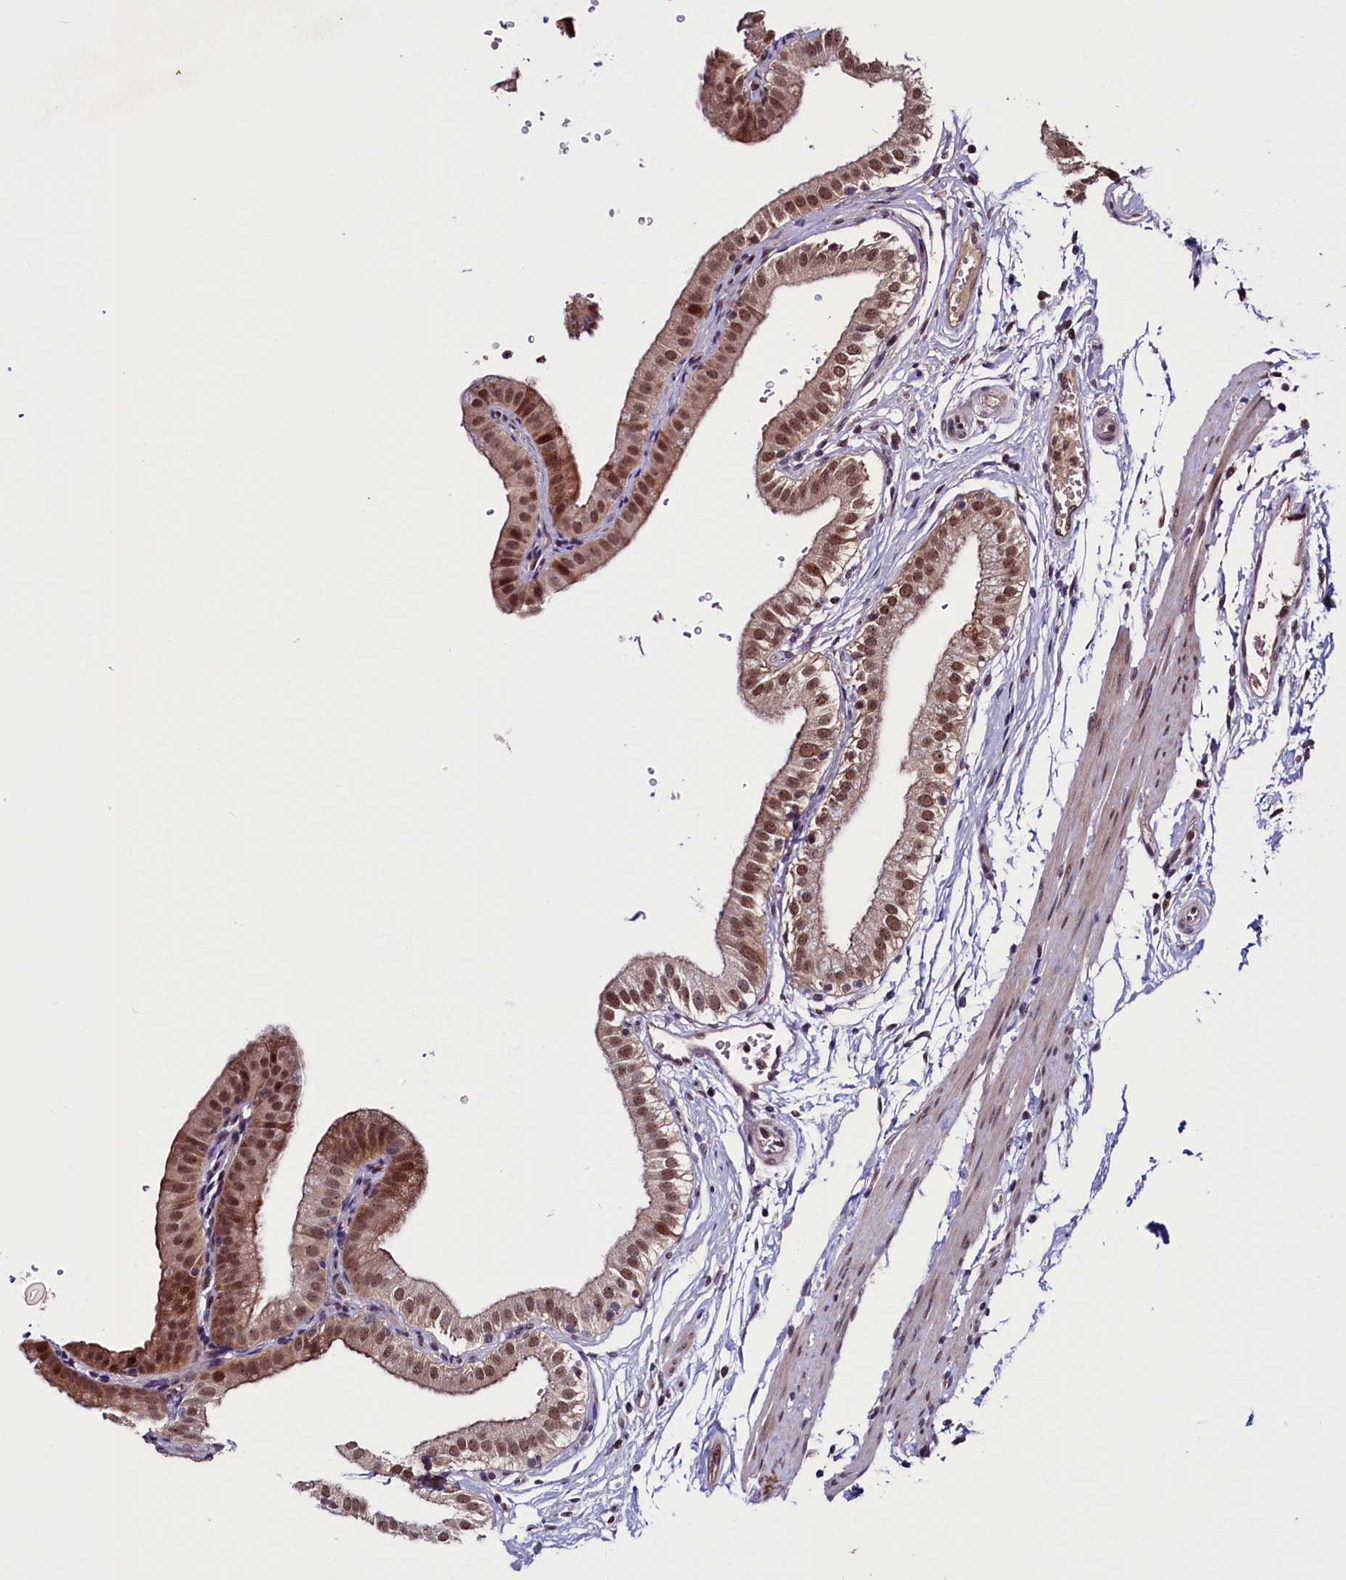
{"staining": {"intensity": "strong", "quantity": ">75%", "location": "nuclear"}, "tissue": "gallbladder", "cell_type": "Glandular cells", "image_type": "normal", "snomed": [{"axis": "morphology", "description": "Normal tissue, NOS"}, {"axis": "topography", "description": "Gallbladder"}], "caption": "IHC of benign human gallbladder displays high levels of strong nuclear staining in about >75% of glandular cells. Using DAB (brown) and hematoxylin (blue) stains, captured at high magnification using brightfield microscopy.", "gene": "RNMT", "patient": {"sex": "female", "age": 61}}